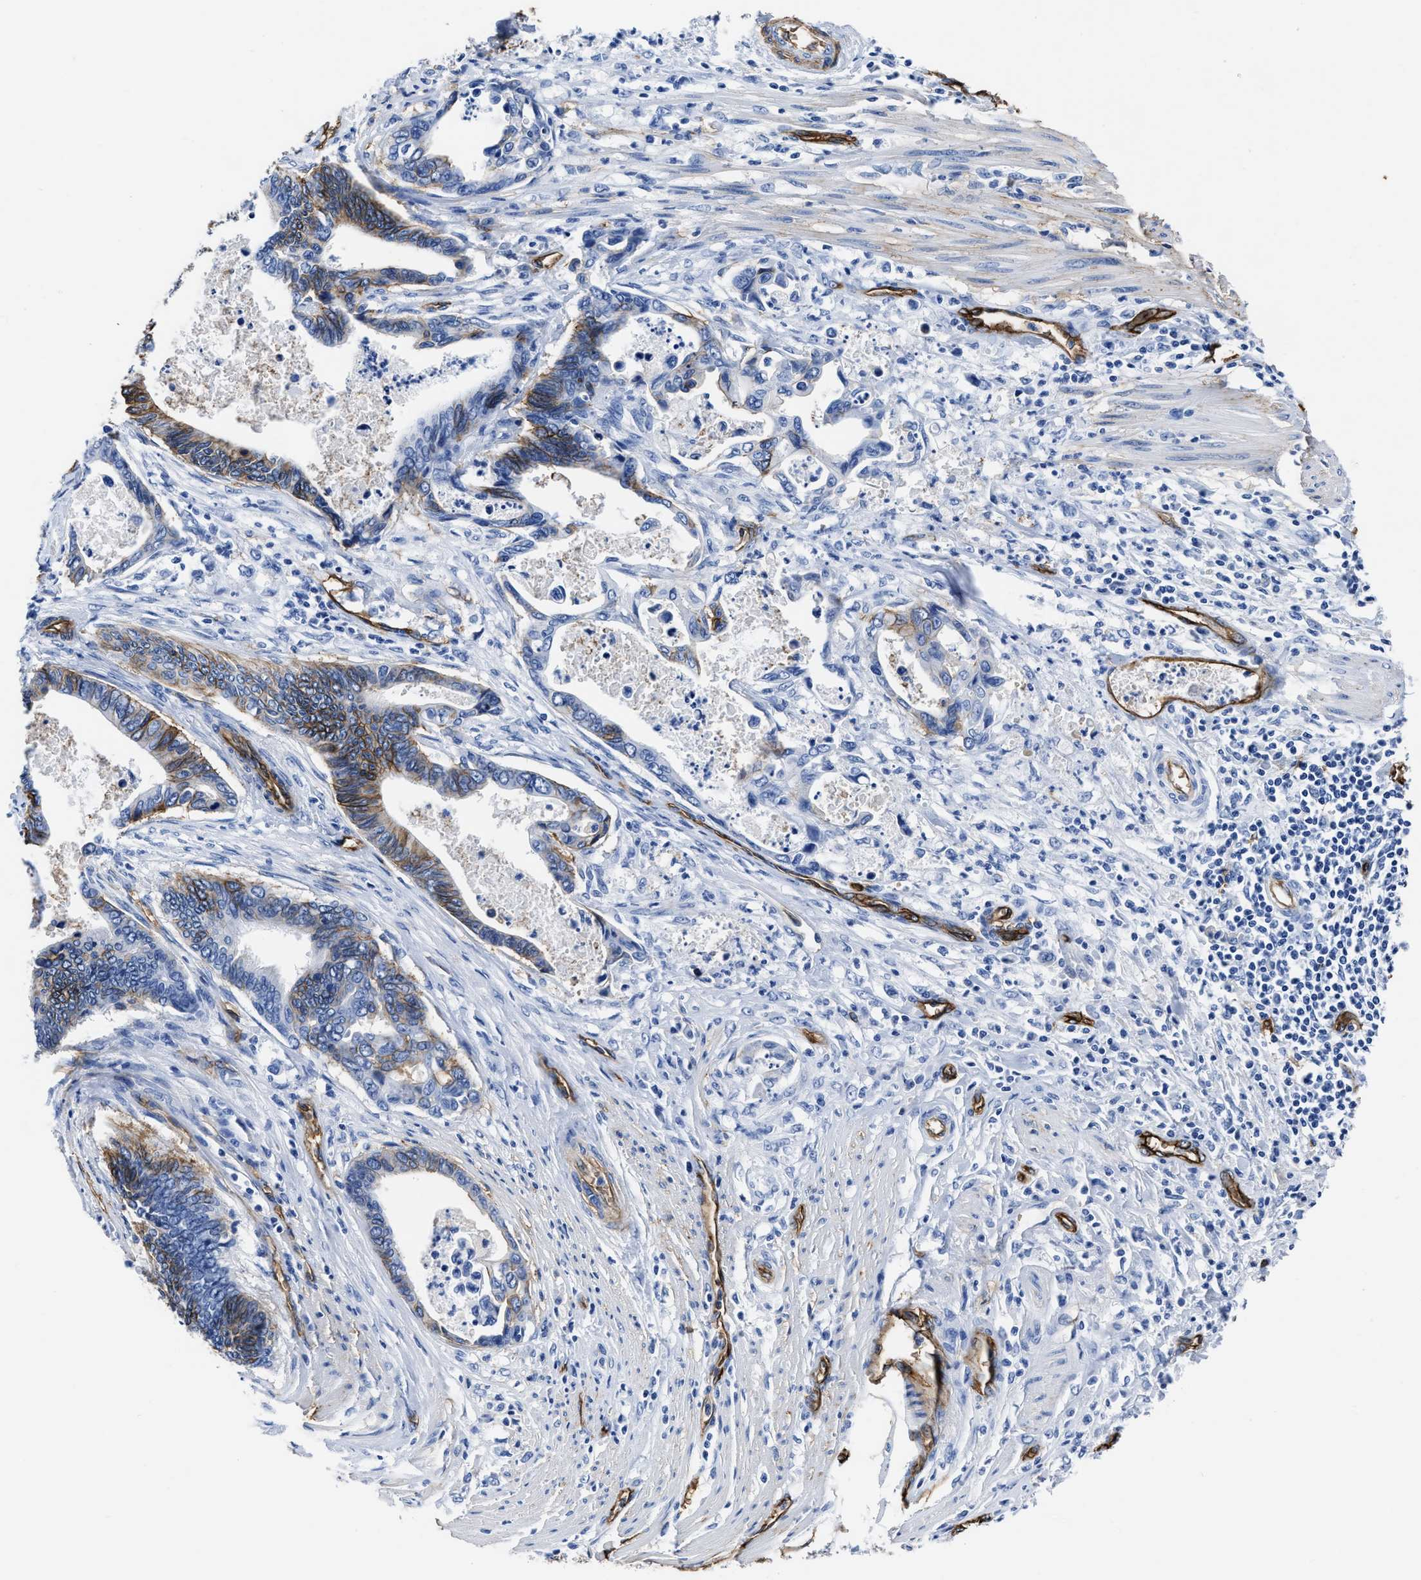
{"staining": {"intensity": "moderate", "quantity": ">75%", "location": "cytoplasmic/membranous"}, "tissue": "pancreatic cancer", "cell_type": "Tumor cells", "image_type": "cancer", "snomed": [{"axis": "morphology", "description": "Adenocarcinoma, NOS"}, {"axis": "topography", "description": "Pancreas"}], "caption": "Pancreatic cancer (adenocarcinoma) tissue exhibits moderate cytoplasmic/membranous staining in about >75% of tumor cells, visualized by immunohistochemistry.", "gene": "AQP1", "patient": {"sex": "female", "age": 70}}